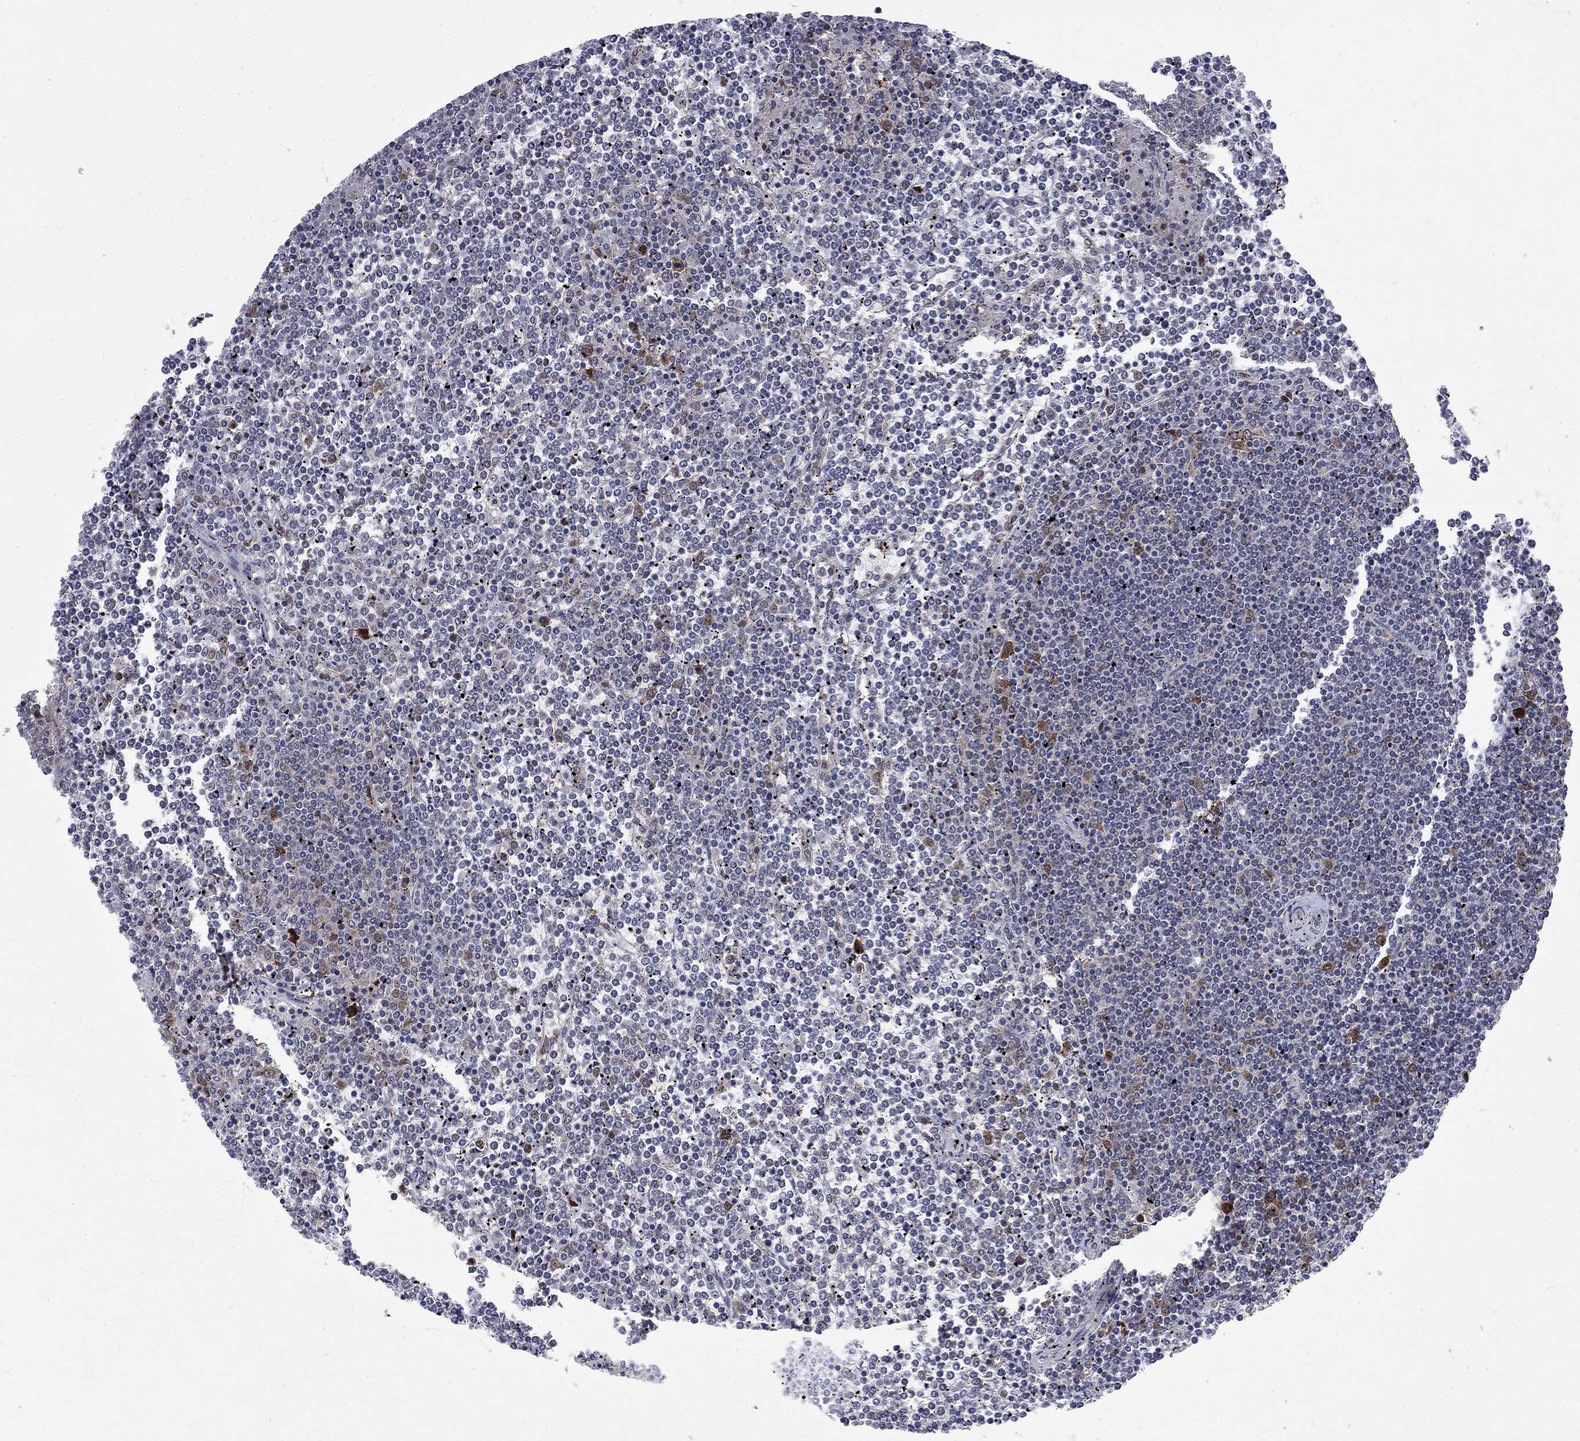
{"staining": {"intensity": "negative", "quantity": "none", "location": "none"}, "tissue": "lymphoma", "cell_type": "Tumor cells", "image_type": "cancer", "snomed": [{"axis": "morphology", "description": "Malignant lymphoma, non-Hodgkin's type, Low grade"}, {"axis": "topography", "description": "Spleen"}], "caption": "A high-resolution image shows immunohistochemistry (IHC) staining of low-grade malignant lymphoma, non-Hodgkin's type, which displays no significant expression in tumor cells.", "gene": "GALNT8", "patient": {"sex": "female", "age": 19}}